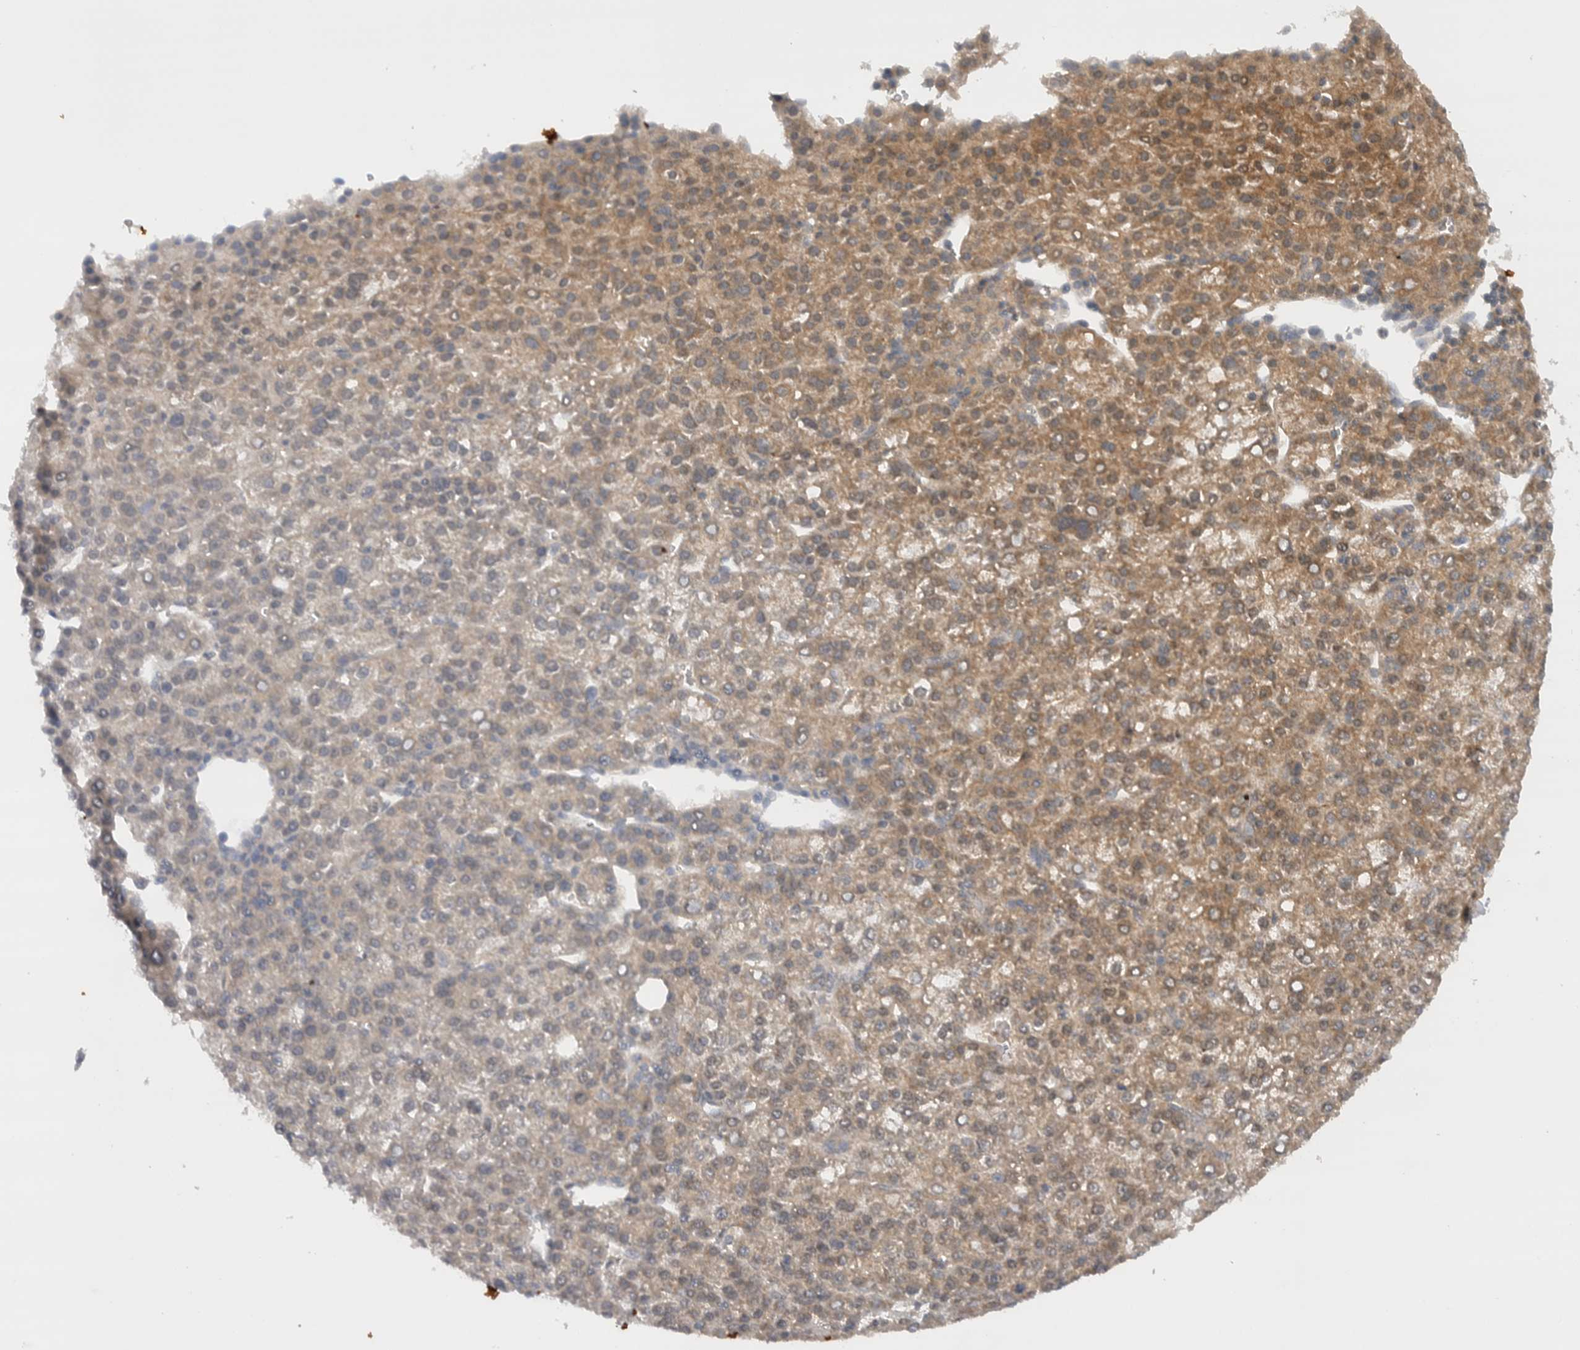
{"staining": {"intensity": "moderate", "quantity": ">75%", "location": "cytoplasmic/membranous"}, "tissue": "liver cancer", "cell_type": "Tumor cells", "image_type": "cancer", "snomed": [{"axis": "morphology", "description": "Carcinoma, Hepatocellular, NOS"}, {"axis": "topography", "description": "Liver"}], "caption": "IHC (DAB) staining of liver hepatocellular carcinoma reveals moderate cytoplasmic/membranous protein staining in about >75% of tumor cells. The staining is performed using DAB brown chromogen to label protein expression. The nuclei are counter-stained blue using hematoxylin.", "gene": "PRDX4", "patient": {"sex": "female", "age": 58}}